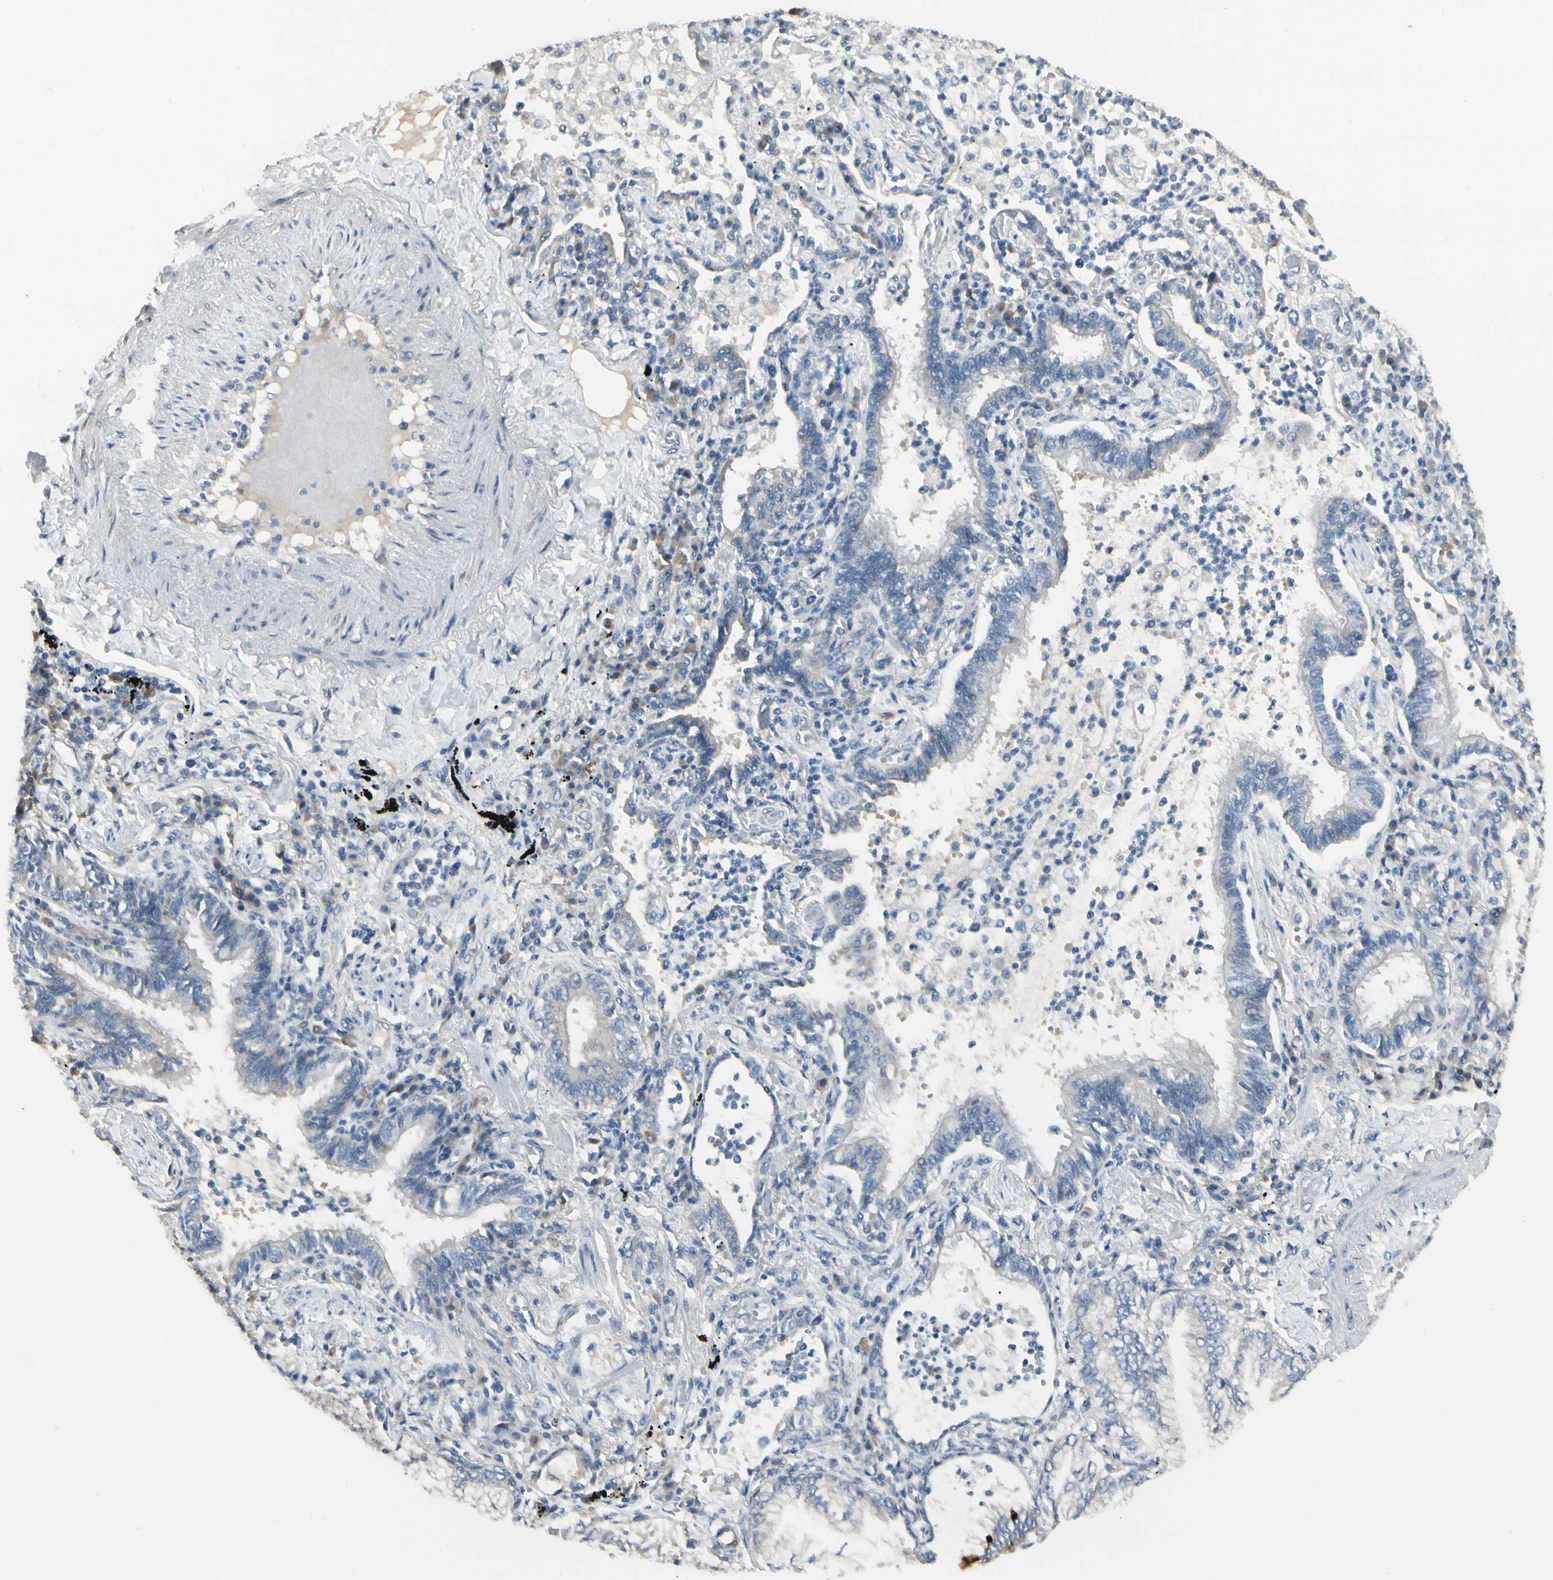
{"staining": {"intensity": "strong", "quantity": "<25%", "location": "cytoplasmic/membranous"}, "tissue": "lung cancer", "cell_type": "Tumor cells", "image_type": "cancer", "snomed": [{"axis": "morphology", "description": "Normal tissue, NOS"}, {"axis": "morphology", "description": "Adenocarcinoma, NOS"}, {"axis": "topography", "description": "Bronchus"}, {"axis": "topography", "description": "Lung"}], "caption": "Protein analysis of lung cancer tissue demonstrates strong cytoplasmic/membranous staining in approximately <25% of tumor cells. (Brightfield microscopy of DAB IHC at high magnification).", "gene": "SPINK4", "patient": {"sex": "female", "age": 70}}